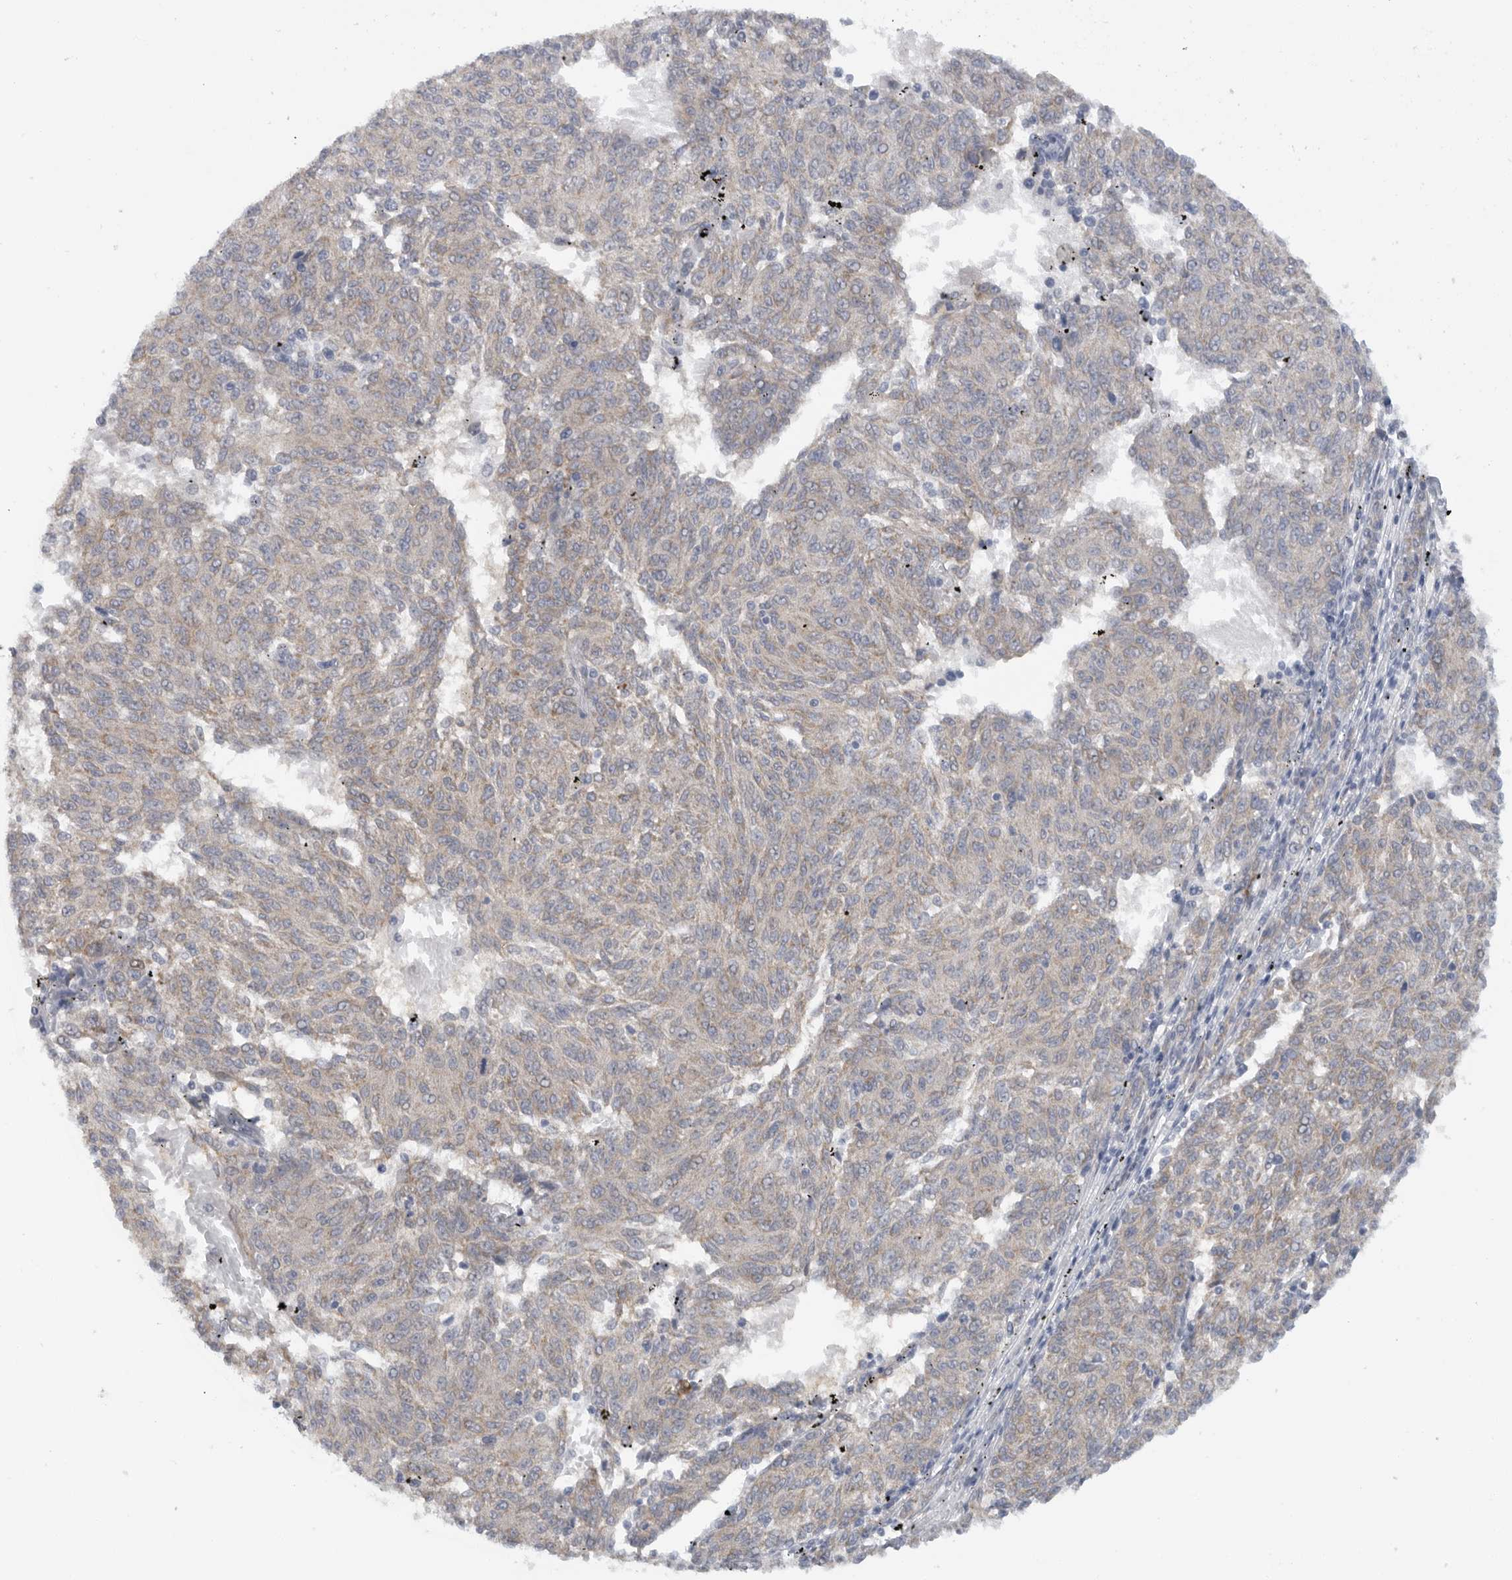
{"staining": {"intensity": "negative", "quantity": "none", "location": "none"}, "tissue": "melanoma", "cell_type": "Tumor cells", "image_type": "cancer", "snomed": [{"axis": "morphology", "description": "Malignant melanoma, NOS"}, {"axis": "topography", "description": "Skin"}], "caption": "This is an IHC micrograph of human malignant melanoma. There is no staining in tumor cells.", "gene": "DYRK2", "patient": {"sex": "female", "age": 72}}